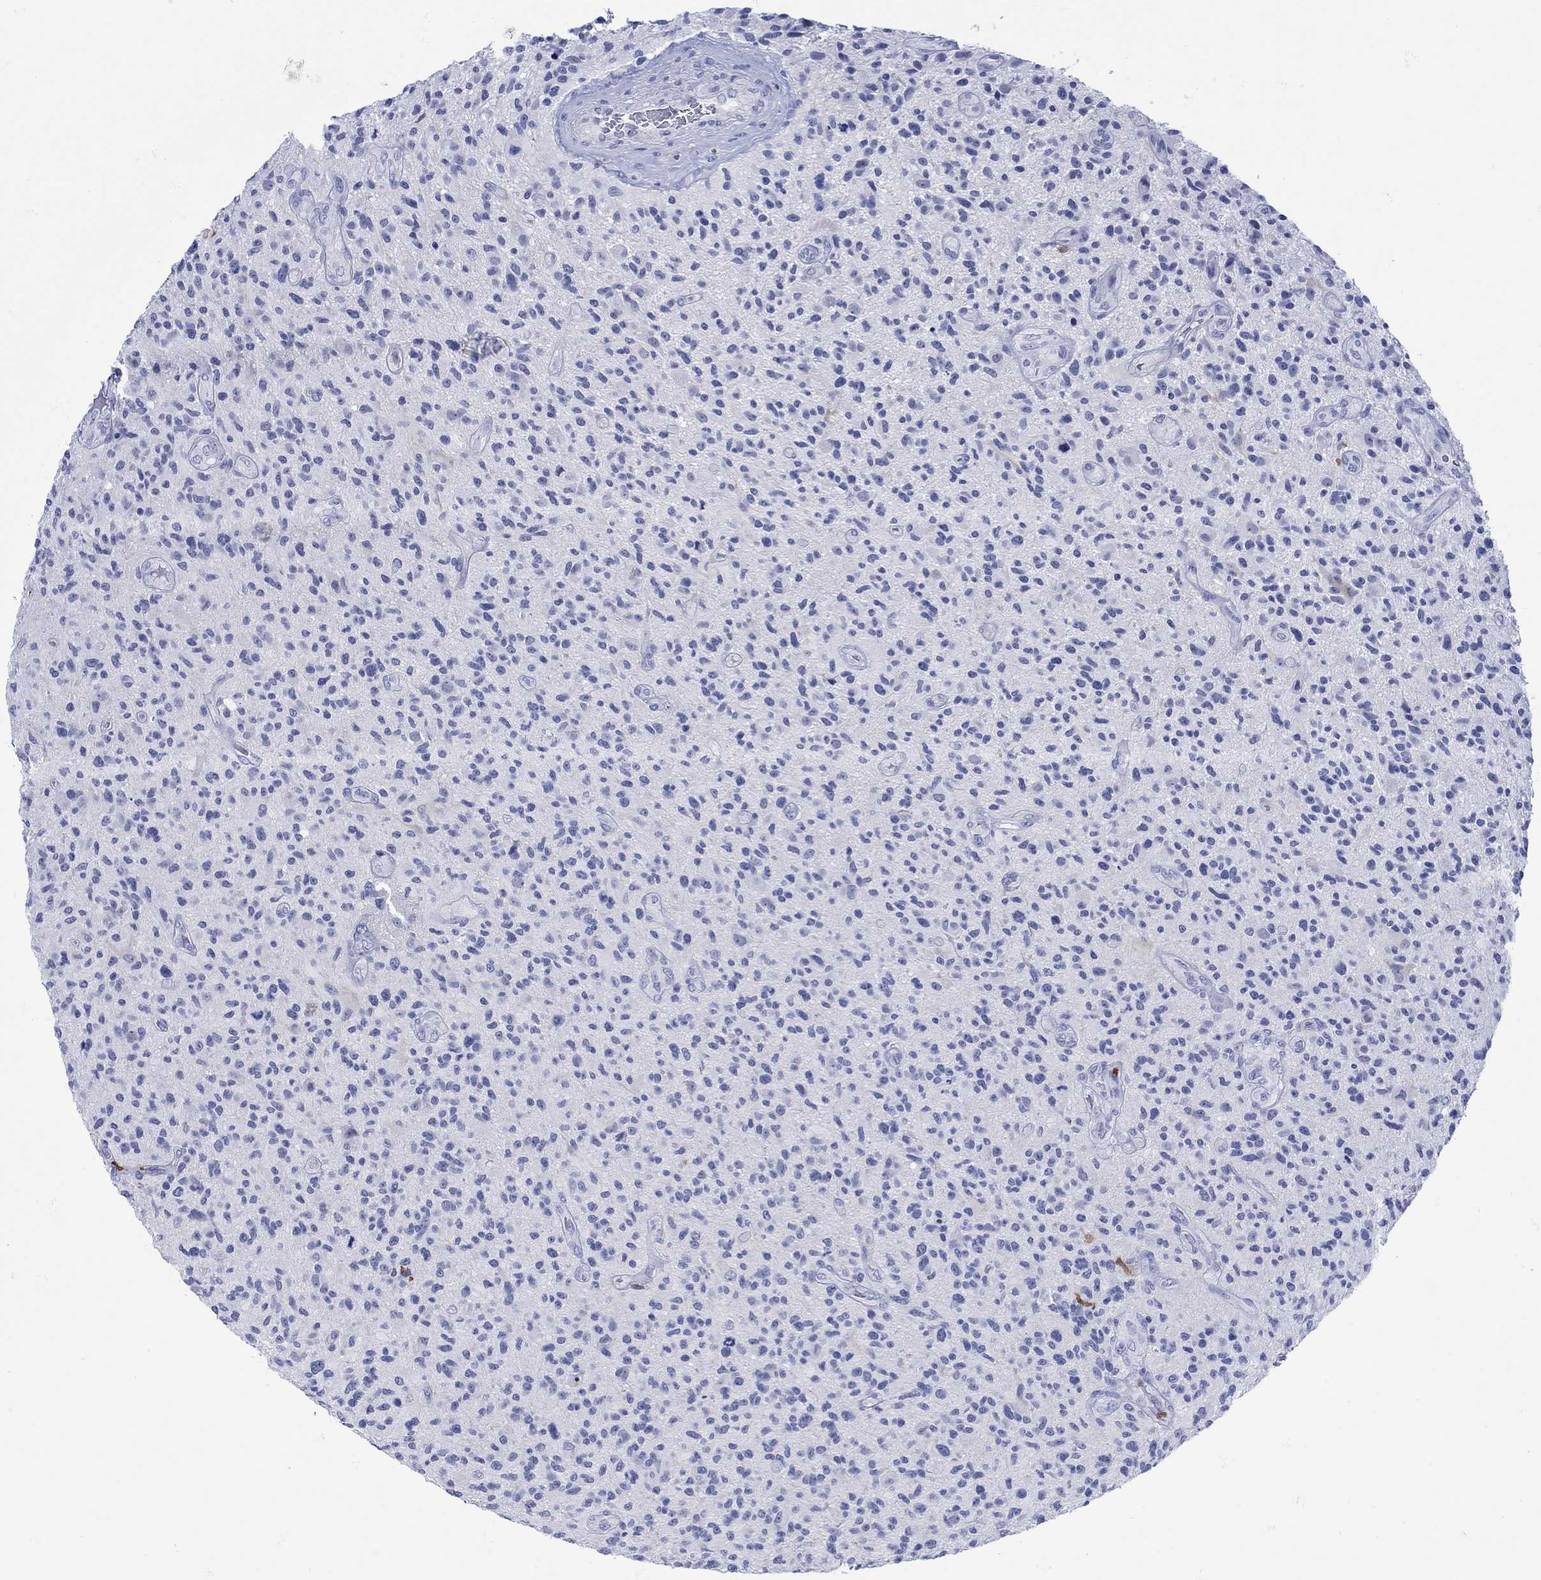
{"staining": {"intensity": "negative", "quantity": "none", "location": "none"}, "tissue": "glioma", "cell_type": "Tumor cells", "image_type": "cancer", "snomed": [{"axis": "morphology", "description": "Glioma, malignant, High grade"}, {"axis": "topography", "description": "Brain"}], "caption": "Immunohistochemistry of human glioma reveals no expression in tumor cells. (DAB (3,3'-diaminobenzidine) immunohistochemistry visualized using brightfield microscopy, high magnification).", "gene": "LINGO3", "patient": {"sex": "male", "age": 47}}